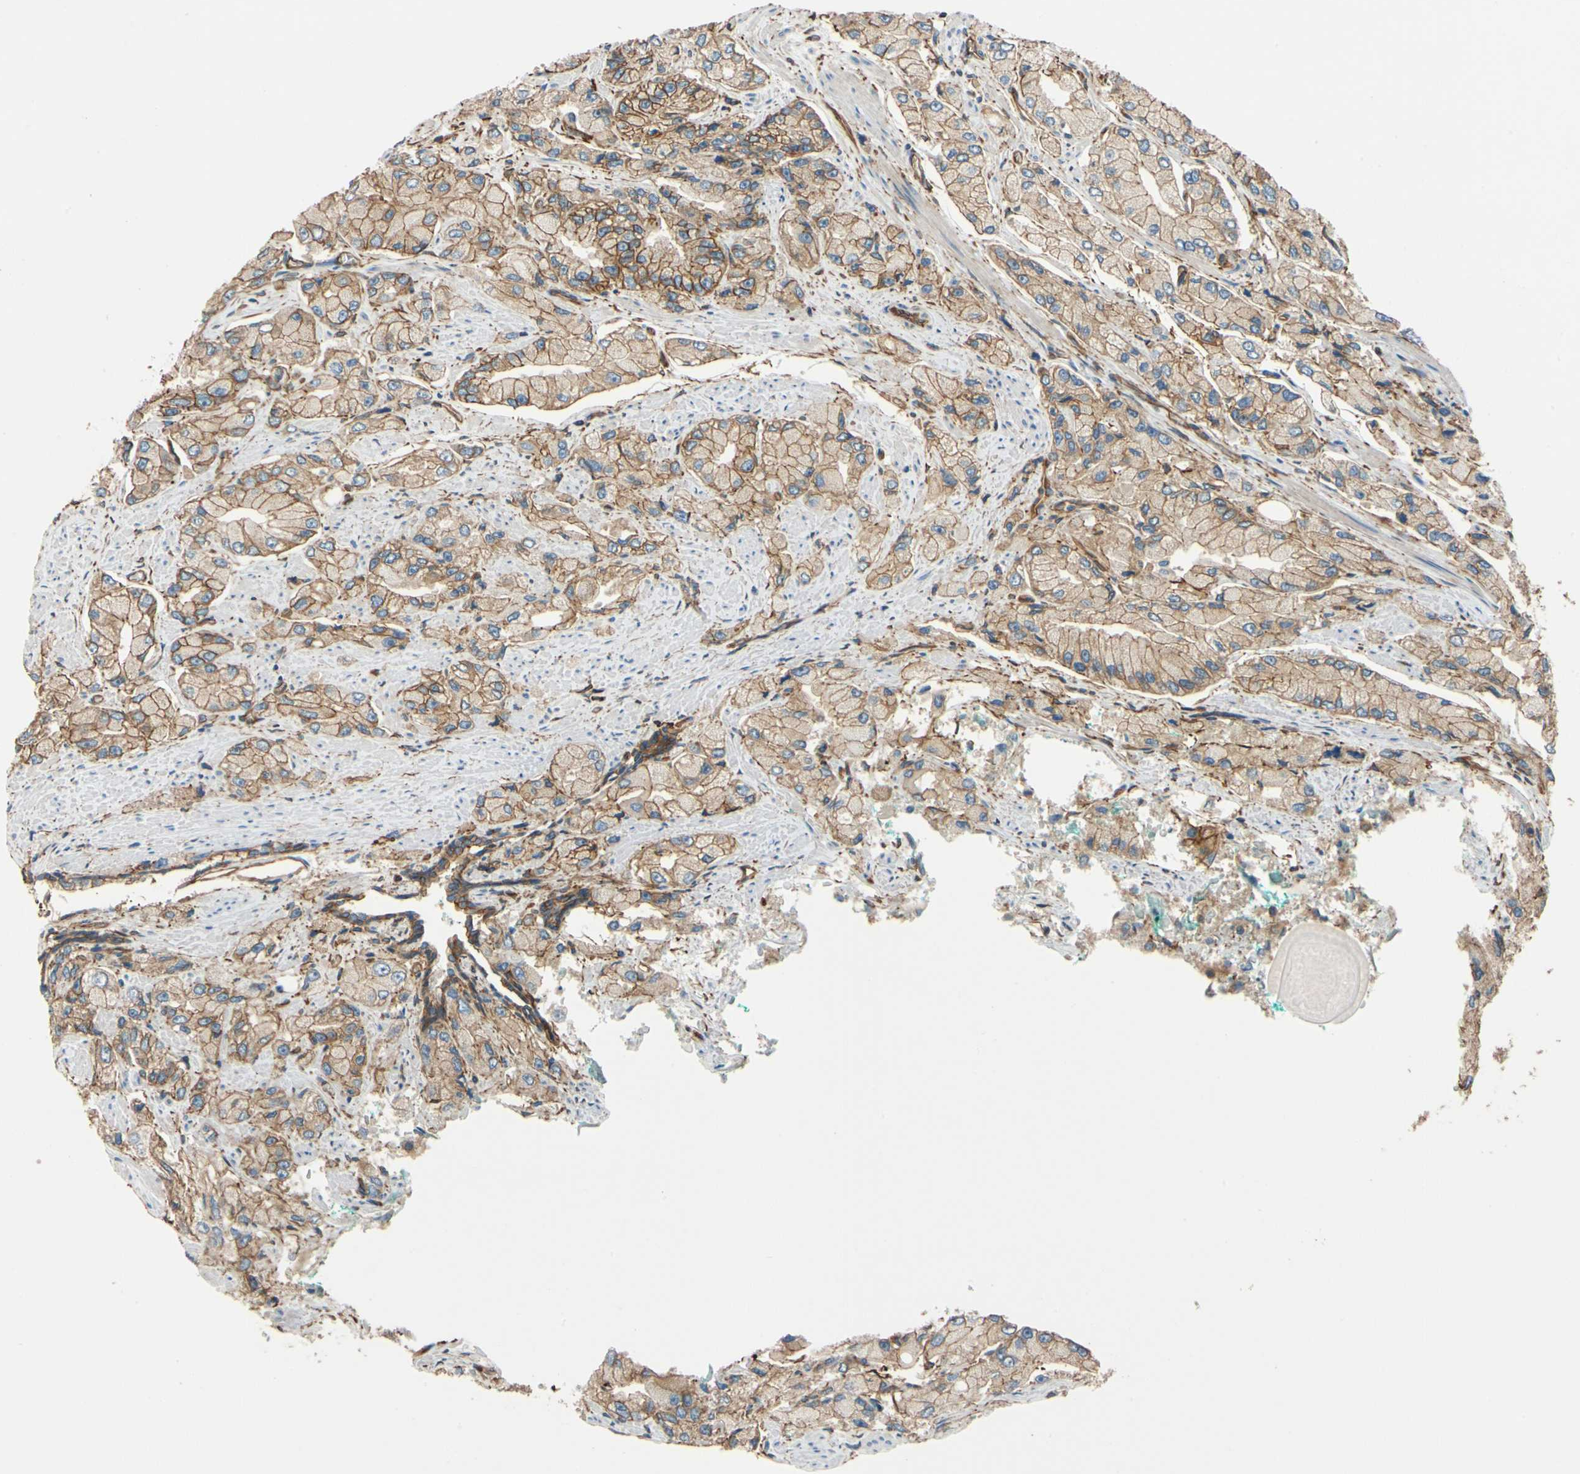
{"staining": {"intensity": "weak", "quantity": ">75%", "location": "cytoplasmic/membranous"}, "tissue": "prostate cancer", "cell_type": "Tumor cells", "image_type": "cancer", "snomed": [{"axis": "morphology", "description": "Adenocarcinoma, High grade"}, {"axis": "topography", "description": "Prostate"}], "caption": "Immunohistochemical staining of prostate high-grade adenocarcinoma exhibits low levels of weak cytoplasmic/membranous protein staining in approximately >75% of tumor cells.", "gene": "SPTAN1", "patient": {"sex": "male", "age": 58}}